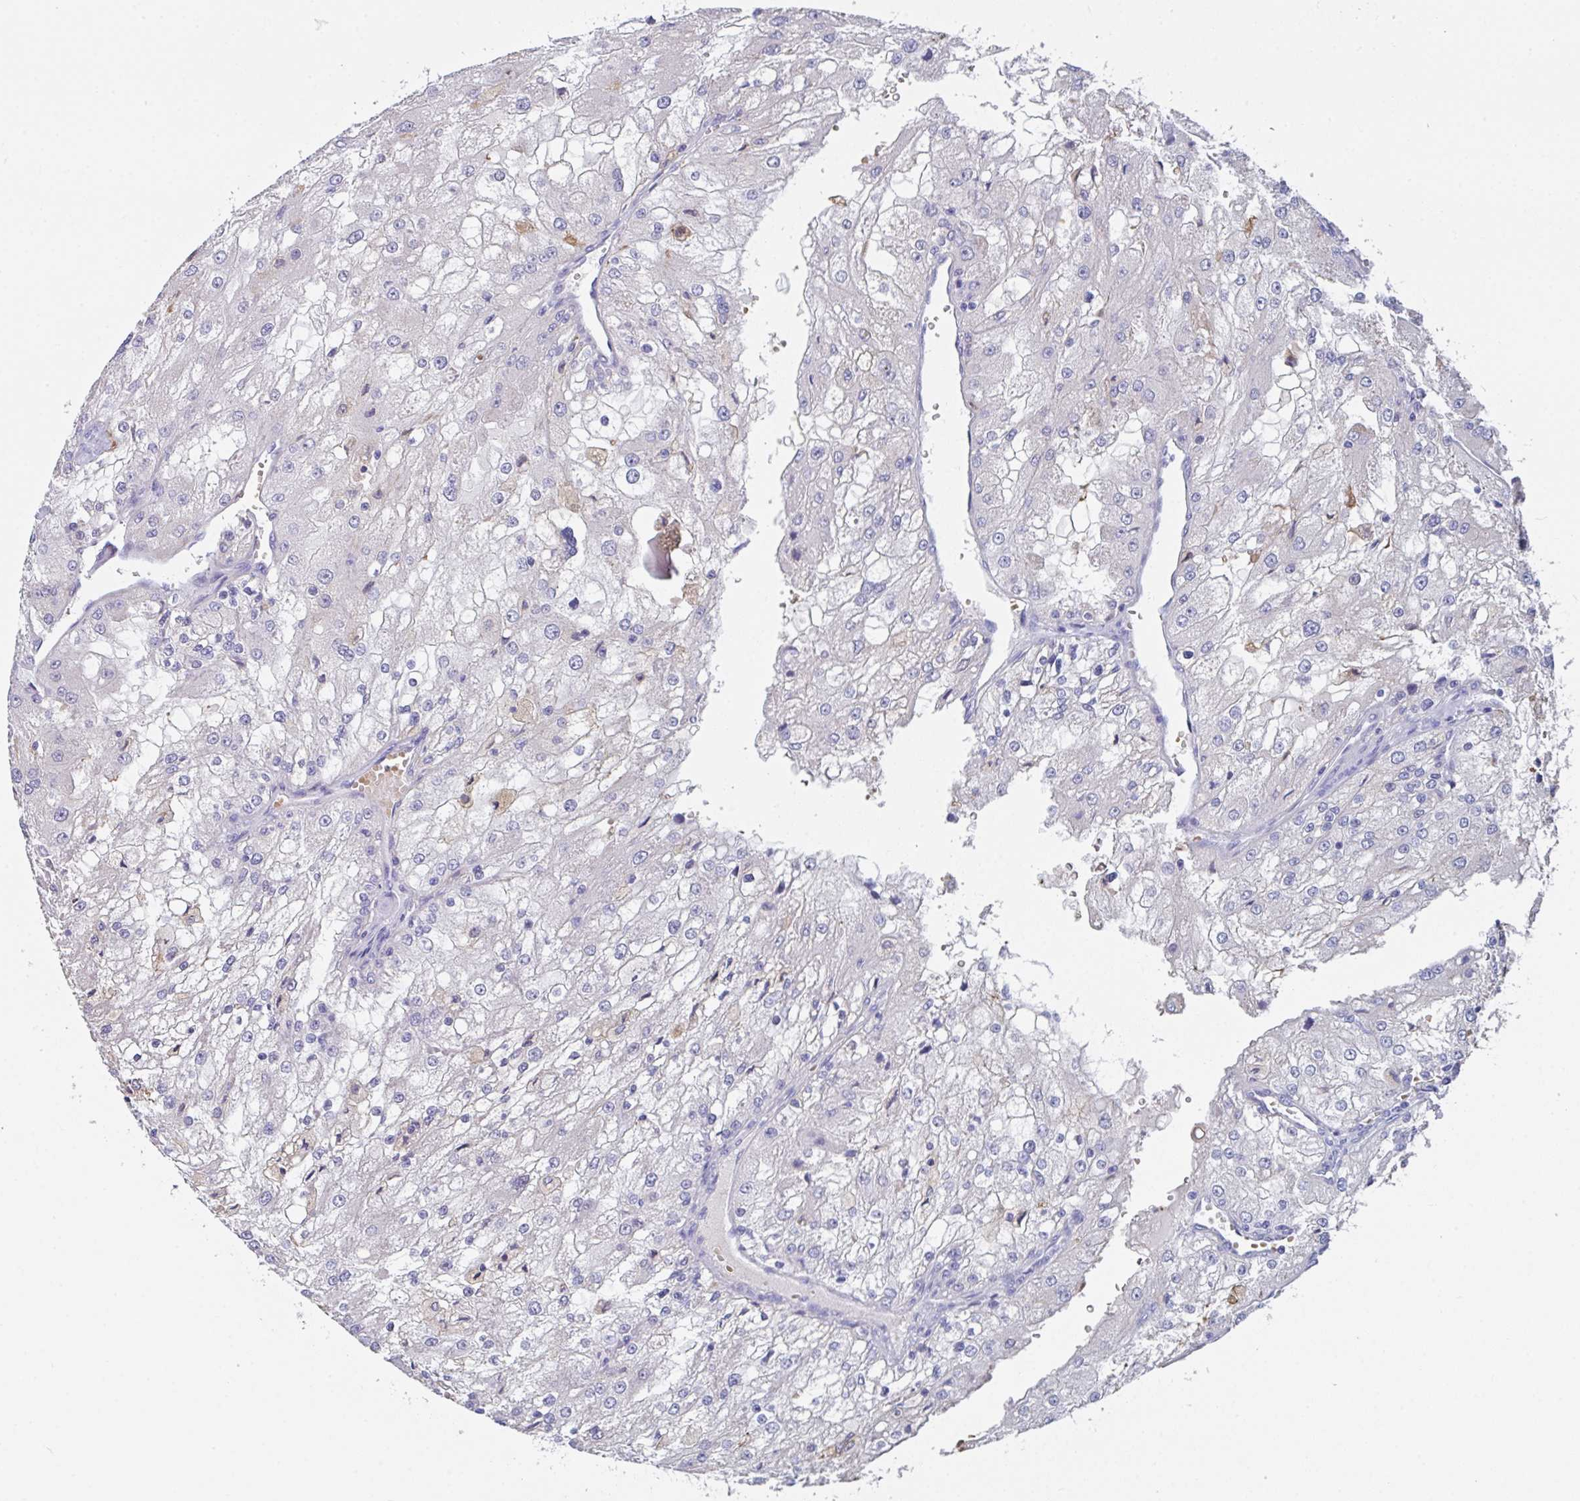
{"staining": {"intensity": "negative", "quantity": "none", "location": "none"}, "tissue": "renal cancer", "cell_type": "Tumor cells", "image_type": "cancer", "snomed": [{"axis": "morphology", "description": "Adenocarcinoma, NOS"}, {"axis": "topography", "description": "Kidney"}], "caption": "A photomicrograph of renal cancer (adenocarcinoma) stained for a protein demonstrates no brown staining in tumor cells.", "gene": "TFAP2C", "patient": {"sex": "female", "age": 74}}